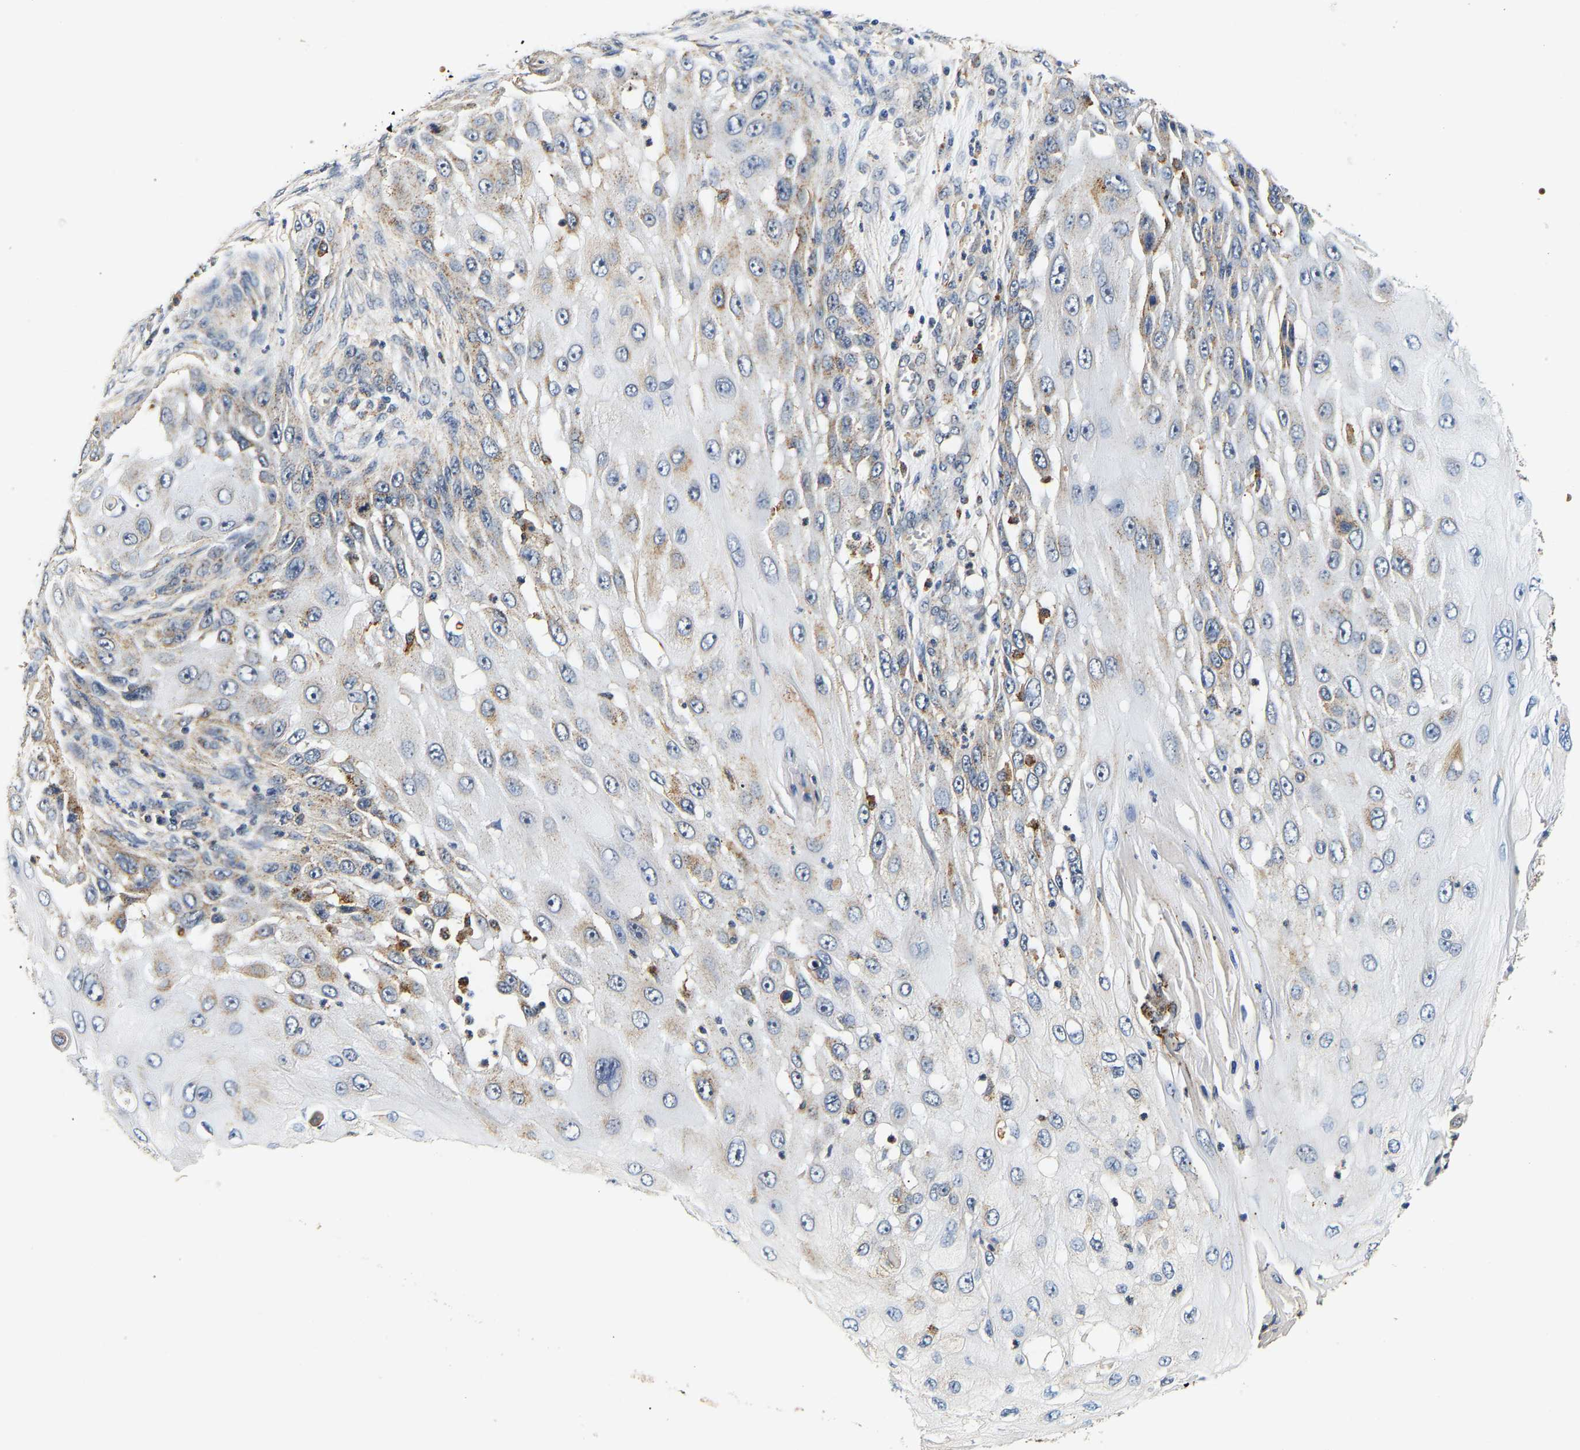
{"staining": {"intensity": "weak", "quantity": "<25%", "location": "cytoplasmic/membranous"}, "tissue": "skin cancer", "cell_type": "Tumor cells", "image_type": "cancer", "snomed": [{"axis": "morphology", "description": "Squamous cell carcinoma, NOS"}, {"axis": "topography", "description": "Skin"}], "caption": "Skin squamous cell carcinoma was stained to show a protein in brown. There is no significant expression in tumor cells.", "gene": "SMU1", "patient": {"sex": "female", "age": 44}}